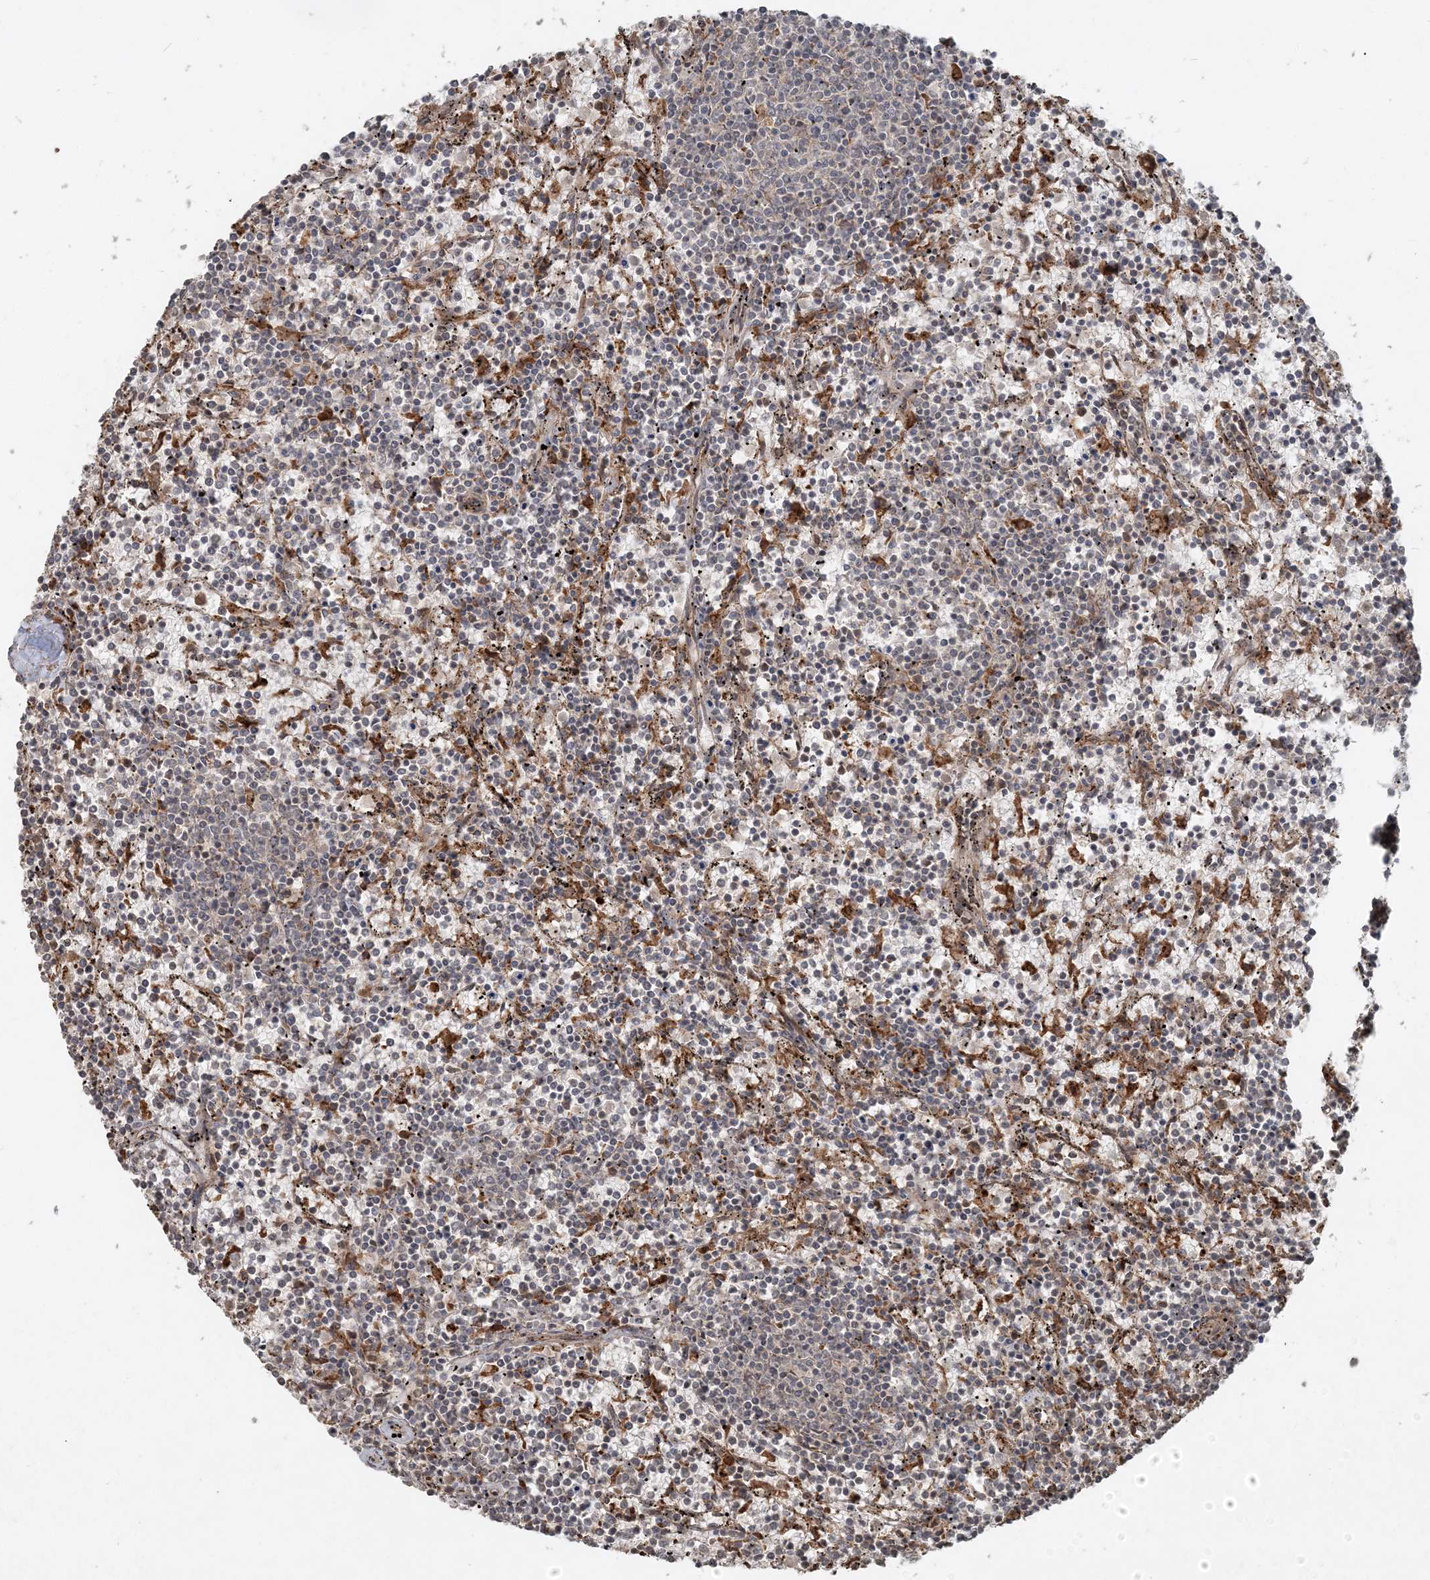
{"staining": {"intensity": "negative", "quantity": "none", "location": "none"}, "tissue": "lymphoma", "cell_type": "Tumor cells", "image_type": "cancer", "snomed": [{"axis": "morphology", "description": "Malignant lymphoma, non-Hodgkin's type, Low grade"}, {"axis": "topography", "description": "Spleen"}], "caption": "IHC histopathology image of malignant lymphoma, non-Hodgkin's type (low-grade) stained for a protein (brown), which reveals no expression in tumor cells. (DAB immunohistochemistry, high magnification).", "gene": "NARS1", "patient": {"sex": "female", "age": 50}}